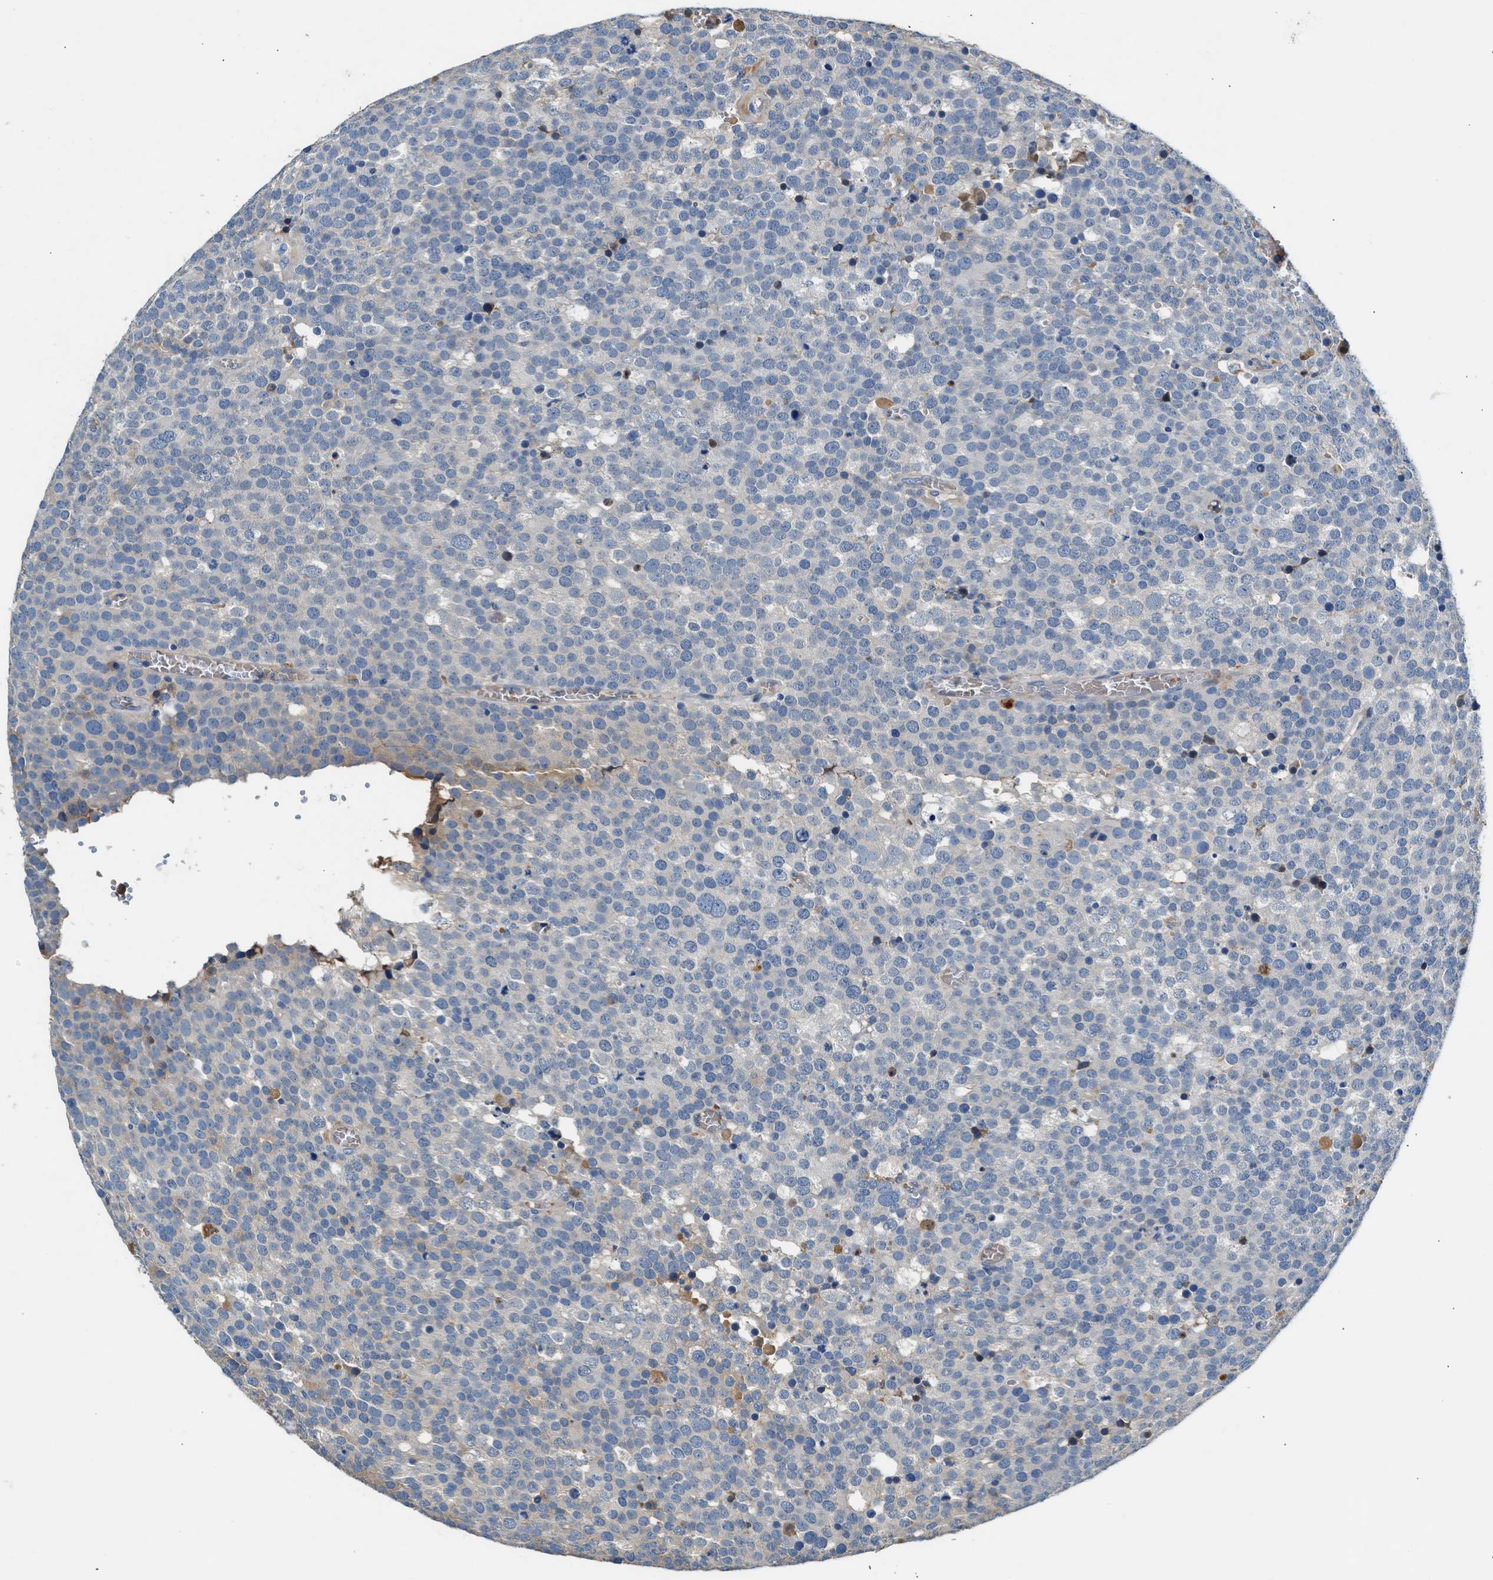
{"staining": {"intensity": "negative", "quantity": "none", "location": "none"}, "tissue": "testis cancer", "cell_type": "Tumor cells", "image_type": "cancer", "snomed": [{"axis": "morphology", "description": "Normal tissue, NOS"}, {"axis": "morphology", "description": "Seminoma, NOS"}, {"axis": "topography", "description": "Testis"}], "caption": "IHC photomicrograph of testis cancer (seminoma) stained for a protein (brown), which demonstrates no expression in tumor cells.", "gene": "RWDD2B", "patient": {"sex": "male", "age": 71}}